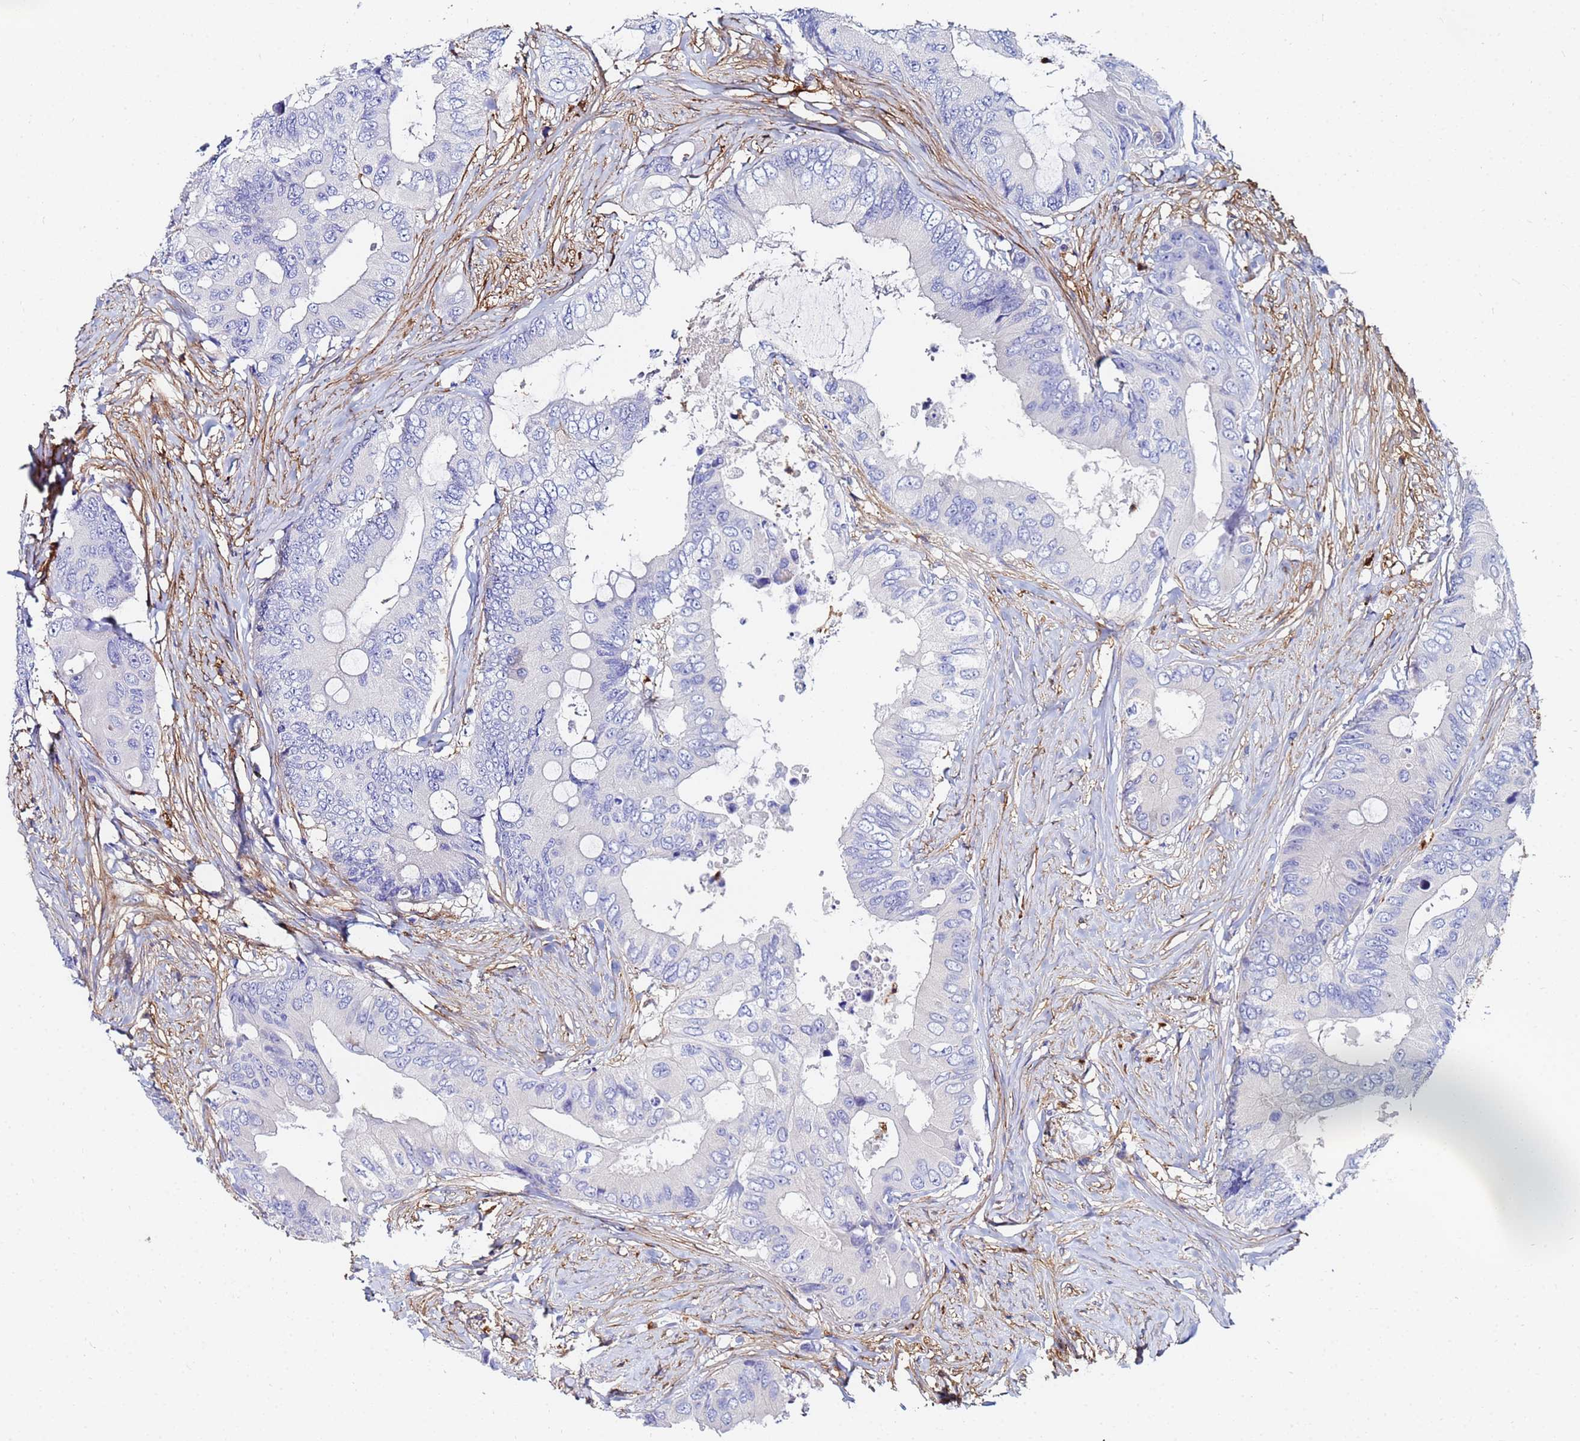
{"staining": {"intensity": "negative", "quantity": "none", "location": "none"}, "tissue": "colorectal cancer", "cell_type": "Tumor cells", "image_type": "cancer", "snomed": [{"axis": "morphology", "description": "Adenocarcinoma, NOS"}, {"axis": "topography", "description": "Colon"}], "caption": "Tumor cells are negative for protein expression in human colorectal cancer (adenocarcinoma). The staining was performed using DAB (3,3'-diaminobenzidine) to visualize the protein expression in brown, while the nuclei were stained in blue with hematoxylin (Magnification: 20x).", "gene": "BASP1", "patient": {"sex": "male", "age": 71}}